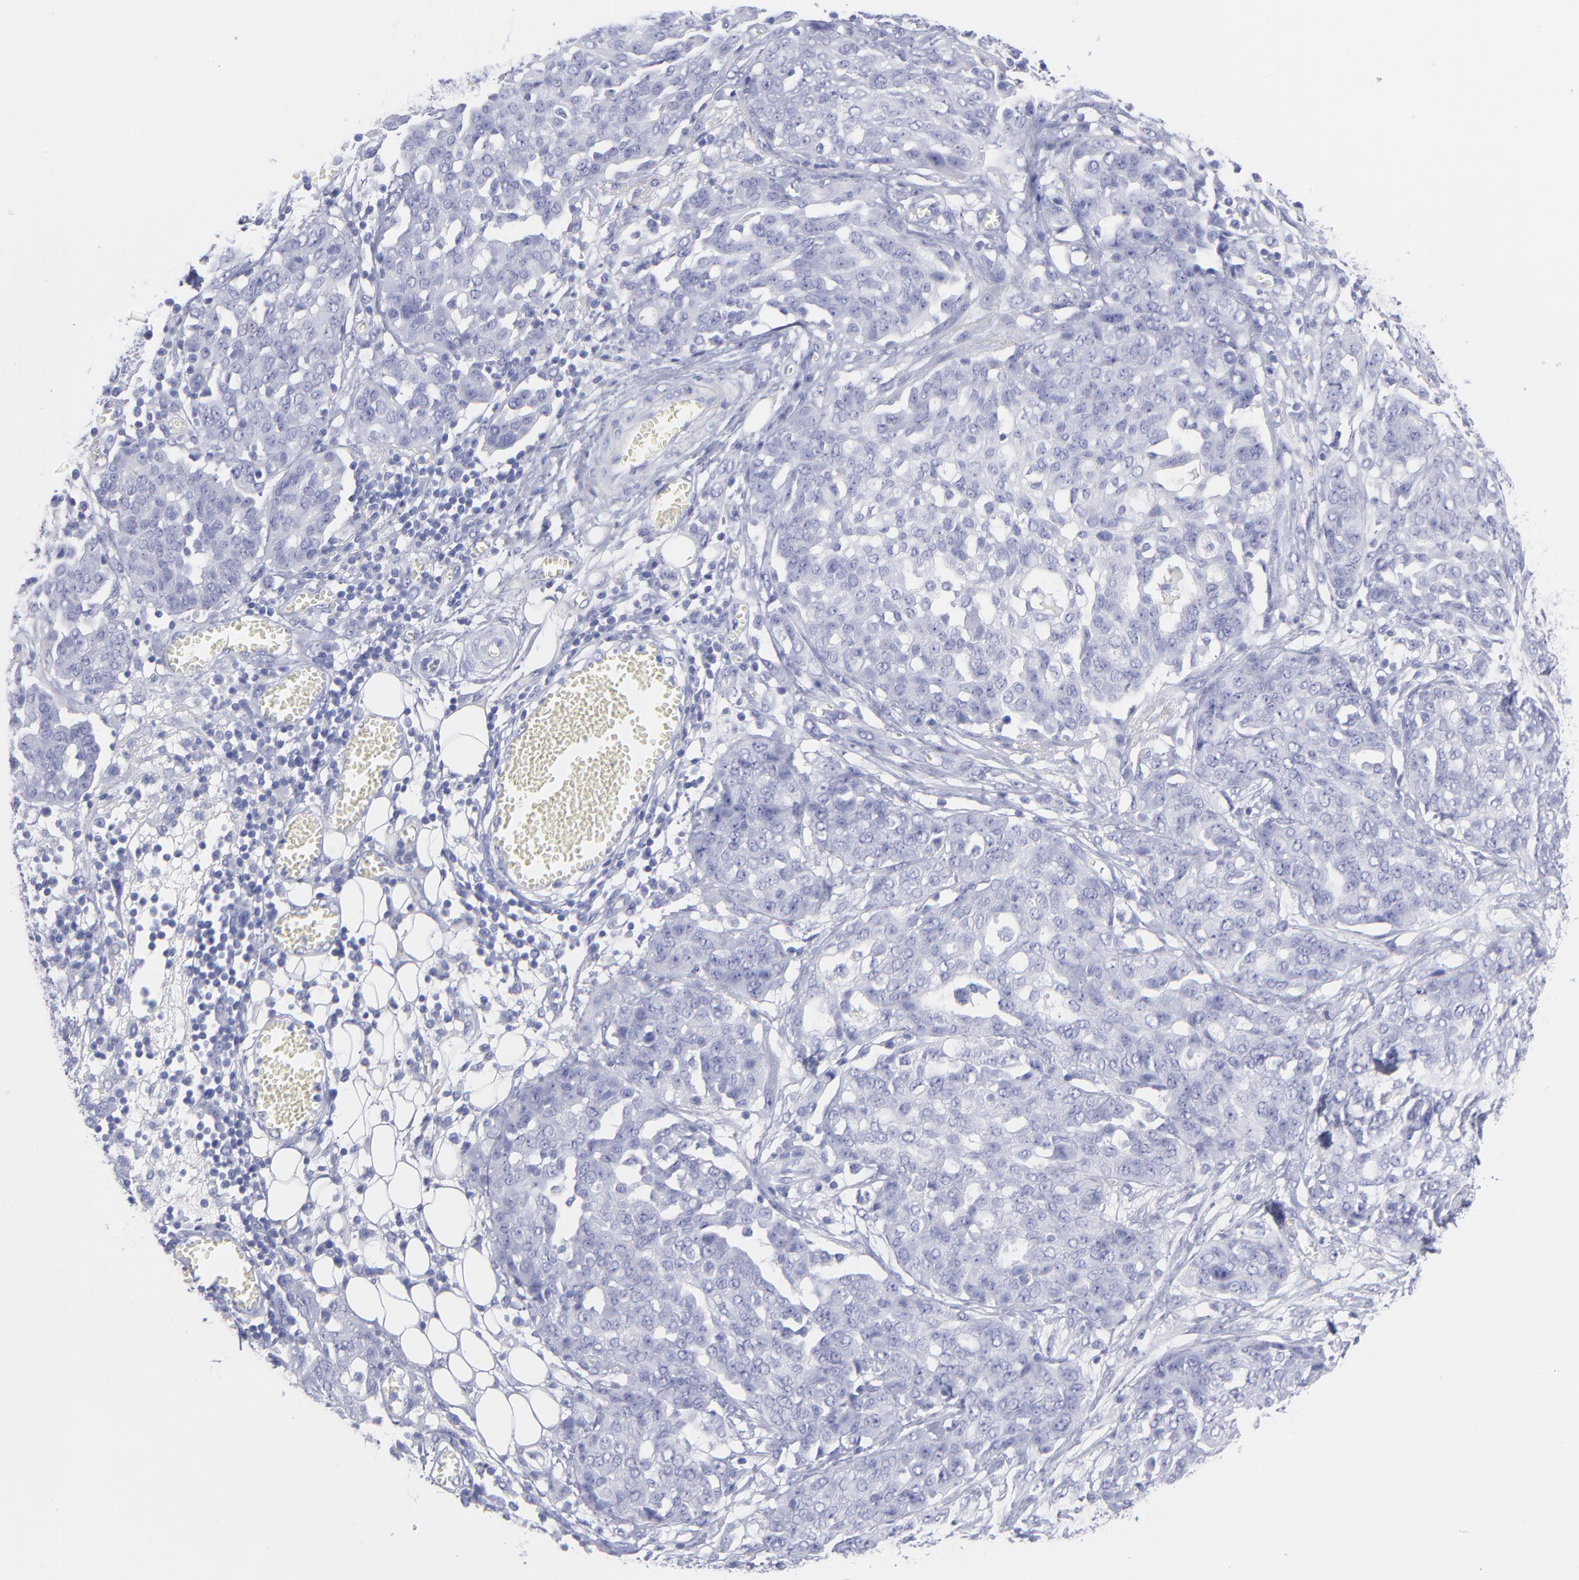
{"staining": {"intensity": "negative", "quantity": "none", "location": "none"}, "tissue": "ovarian cancer", "cell_type": "Tumor cells", "image_type": "cancer", "snomed": [{"axis": "morphology", "description": "Cystadenocarcinoma, serous, NOS"}, {"axis": "topography", "description": "Soft tissue"}, {"axis": "topography", "description": "Ovary"}], "caption": "Histopathology image shows no protein staining in tumor cells of serous cystadenocarcinoma (ovarian) tissue.", "gene": "F13B", "patient": {"sex": "female", "age": 57}}